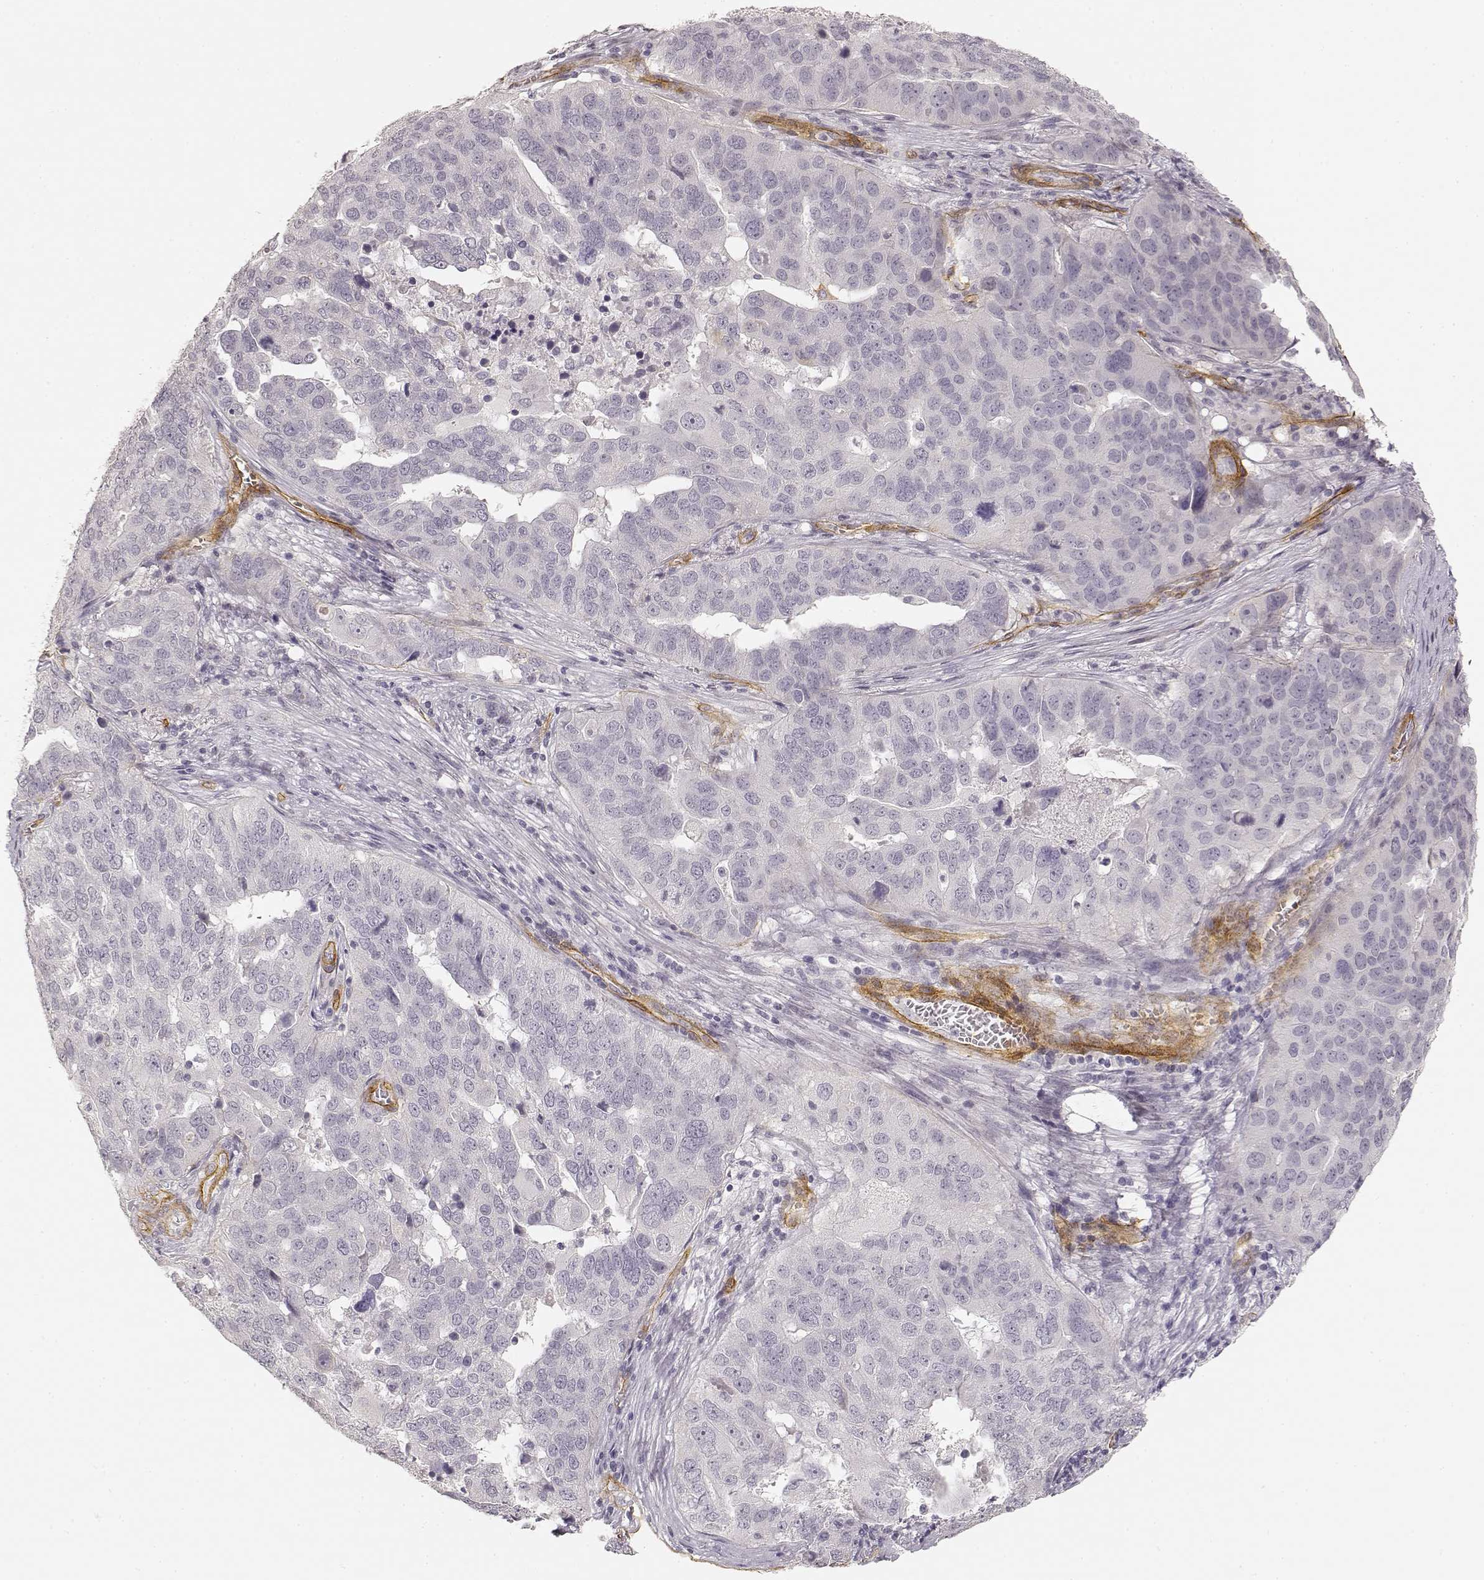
{"staining": {"intensity": "negative", "quantity": "none", "location": "none"}, "tissue": "ovarian cancer", "cell_type": "Tumor cells", "image_type": "cancer", "snomed": [{"axis": "morphology", "description": "Carcinoma, endometroid"}, {"axis": "topography", "description": "Soft tissue"}, {"axis": "topography", "description": "Ovary"}], "caption": "An image of human ovarian endometroid carcinoma is negative for staining in tumor cells. Nuclei are stained in blue.", "gene": "LAMA4", "patient": {"sex": "female", "age": 52}}